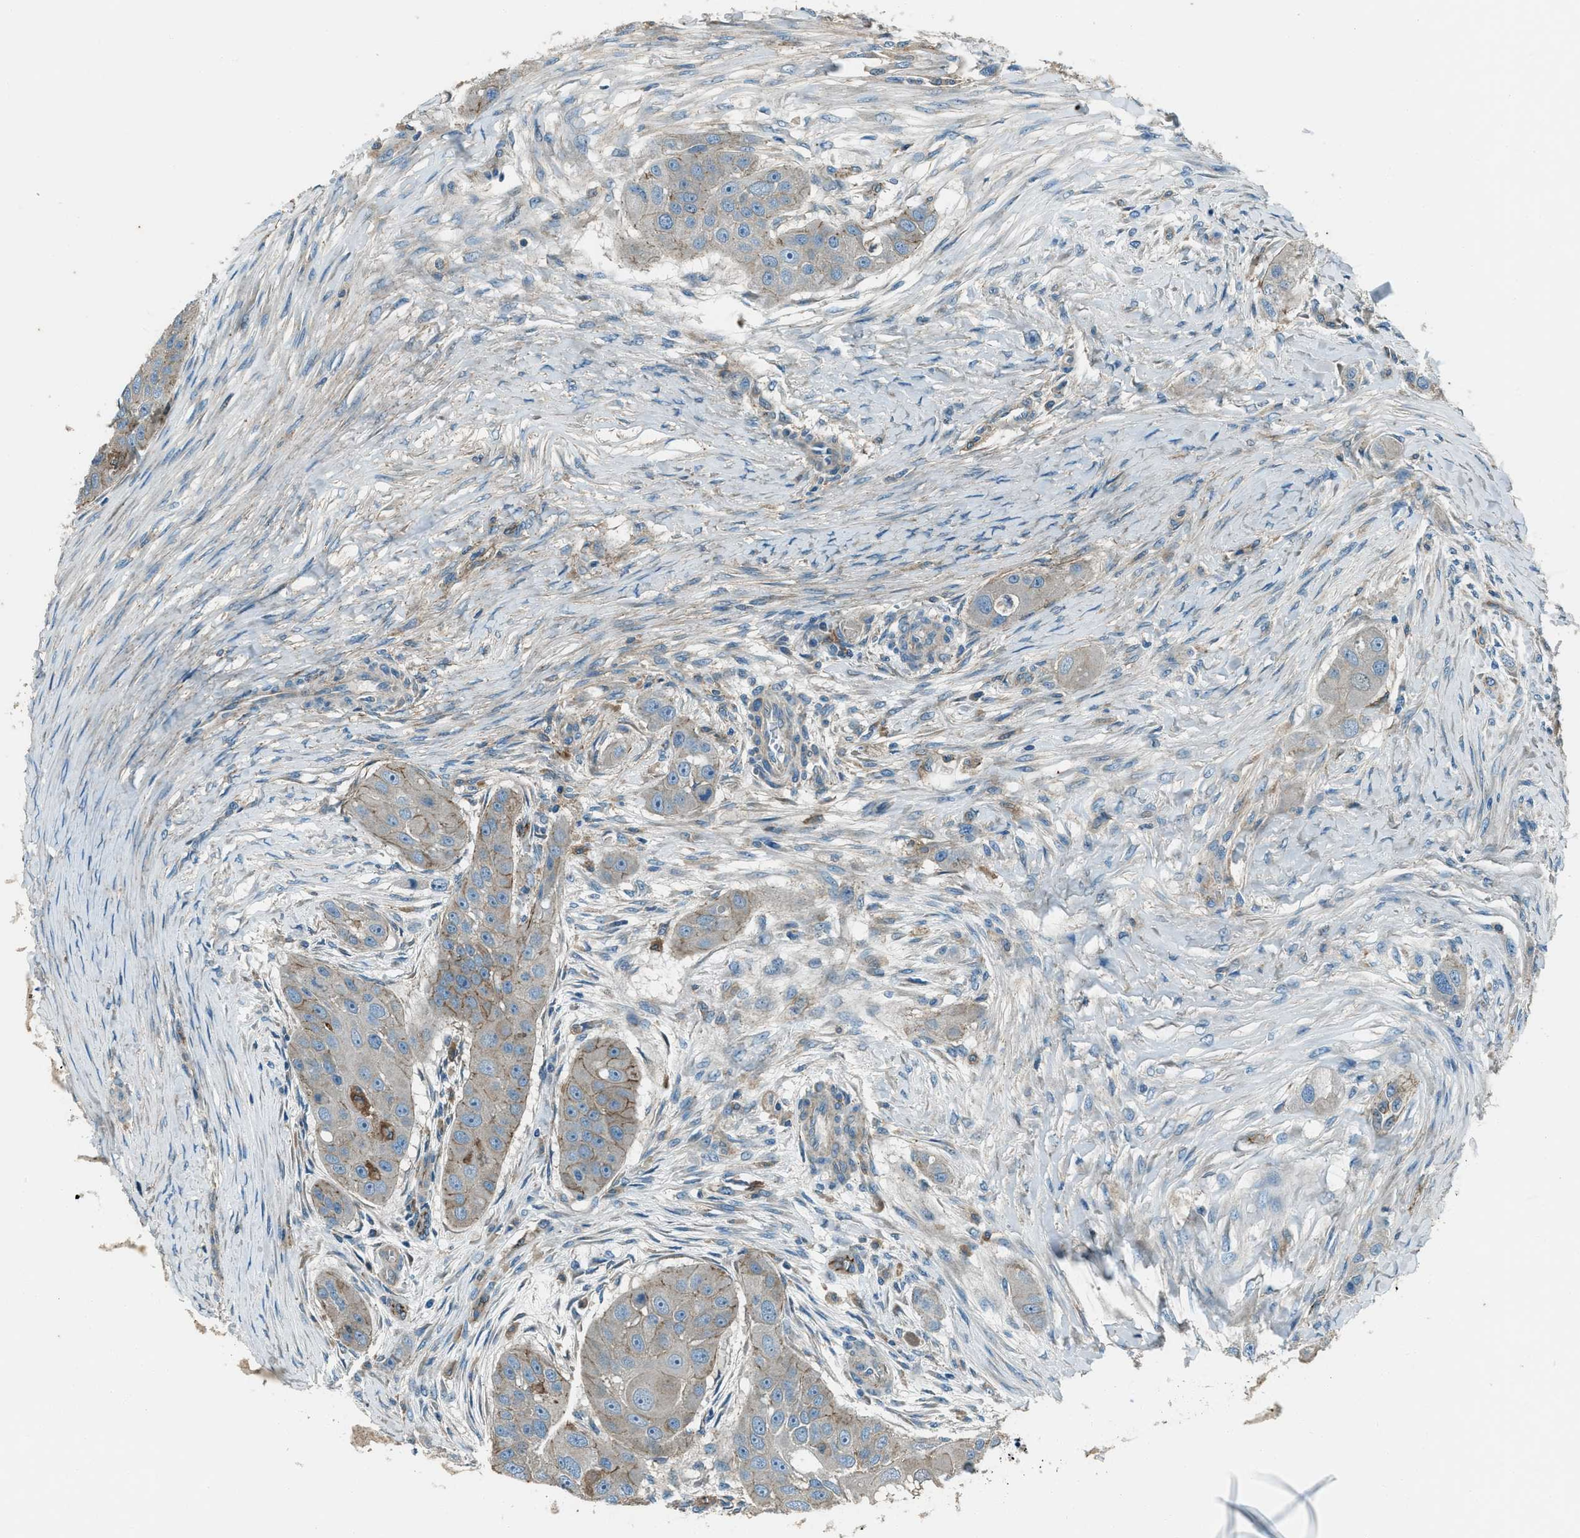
{"staining": {"intensity": "moderate", "quantity": "<25%", "location": "cytoplasmic/membranous"}, "tissue": "head and neck cancer", "cell_type": "Tumor cells", "image_type": "cancer", "snomed": [{"axis": "morphology", "description": "Normal tissue, NOS"}, {"axis": "morphology", "description": "Squamous cell carcinoma, NOS"}, {"axis": "topography", "description": "Skeletal muscle"}, {"axis": "topography", "description": "Head-Neck"}], "caption": "Head and neck cancer tissue shows moderate cytoplasmic/membranous positivity in about <25% of tumor cells", "gene": "SVIL", "patient": {"sex": "male", "age": 51}}